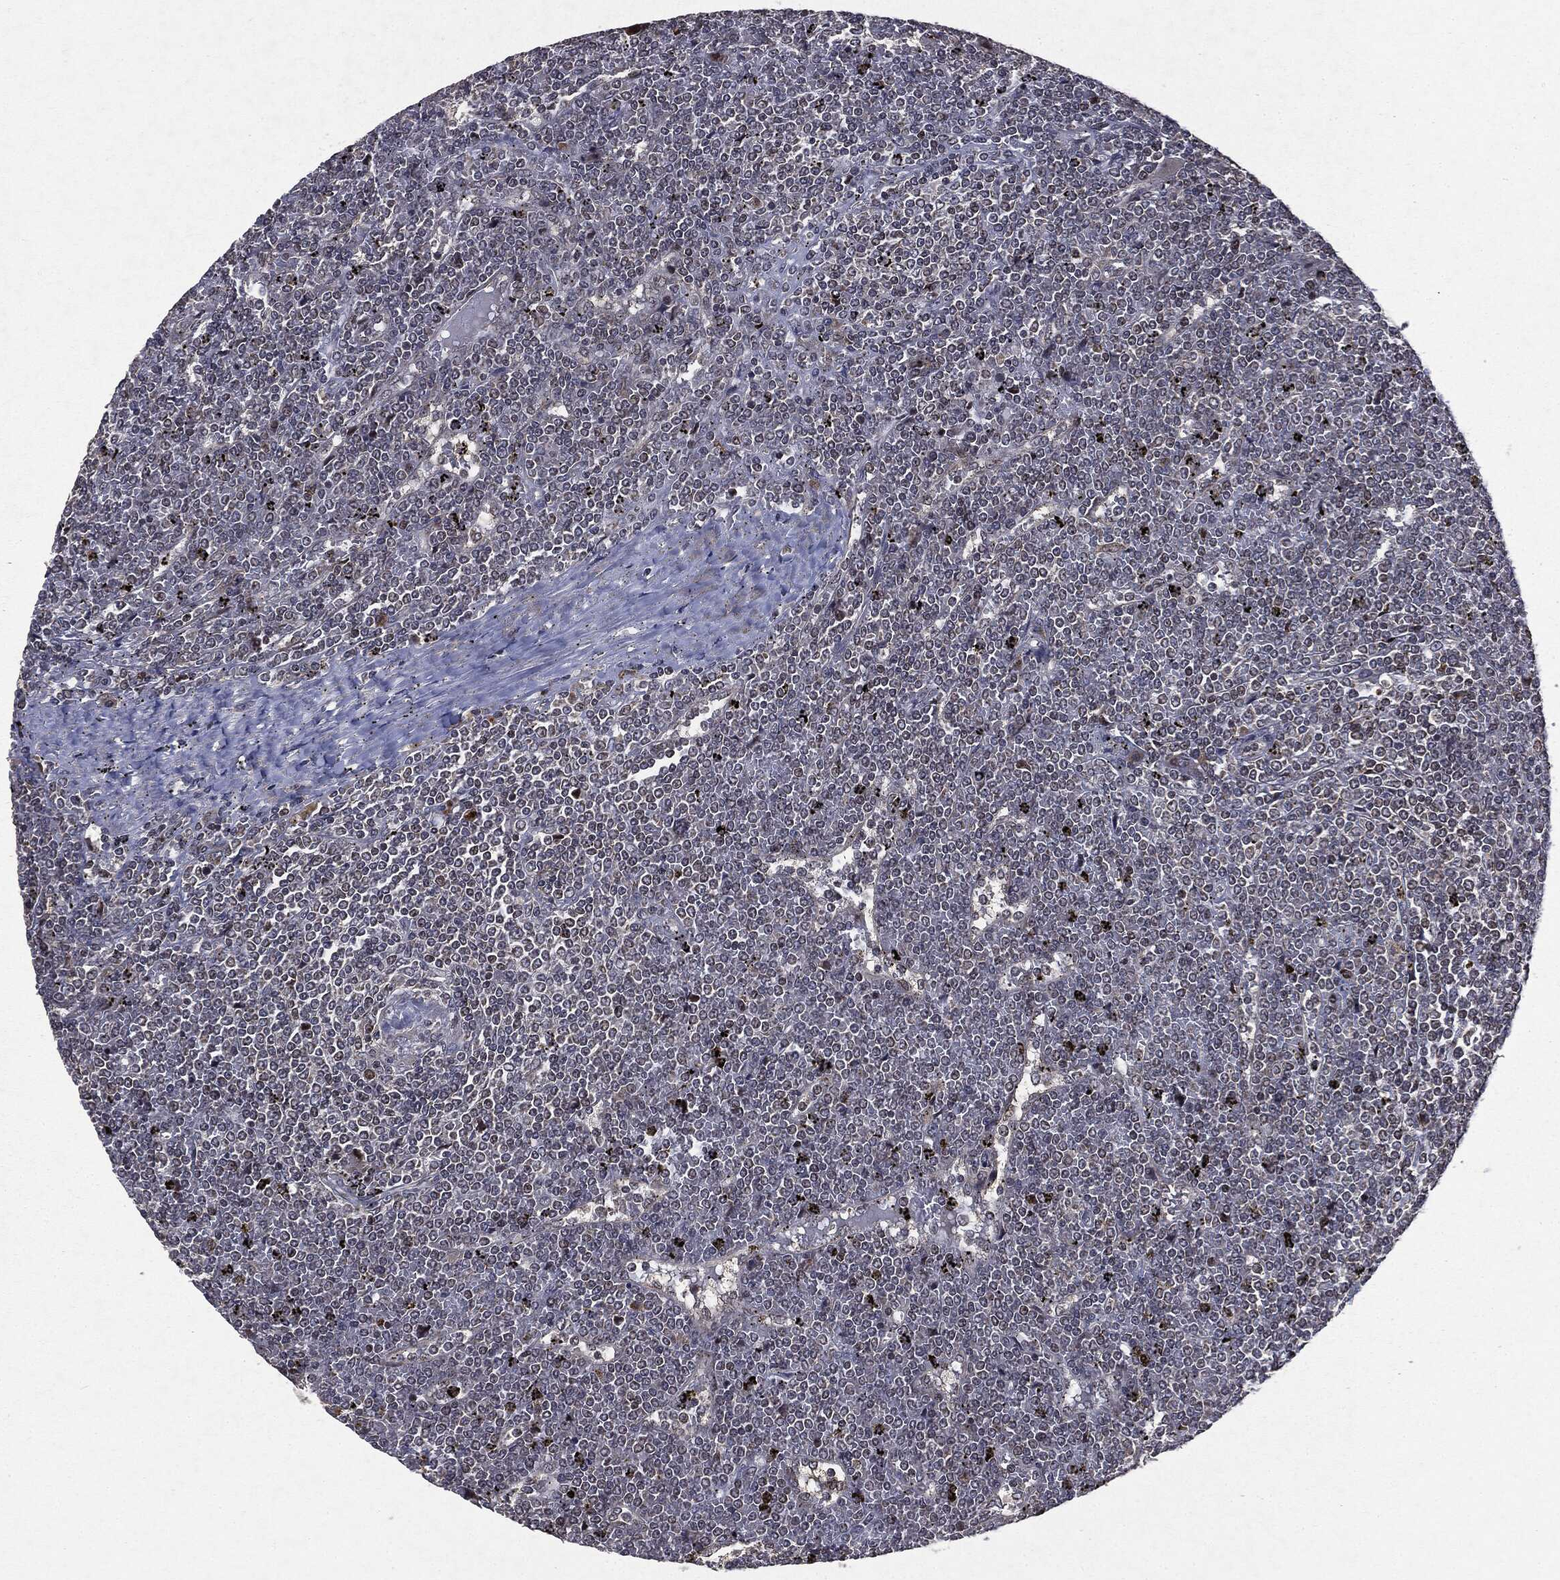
{"staining": {"intensity": "negative", "quantity": "none", "location": "none"}, "tissue": "lymphoma", "cell_type": "Tumor cells", "image_type": "cancer", "snomed": [{"axis": "morphology", "description": "Malignant lymphoma, non-Hodgkin's type, Low grade"}, {"axis": "topography", "description": "Spleen"}], "caption": "Tumor cells are negative for brown protein staining in low-grade malignant lymphoma, non-Hodgkin's type. (DAB (3,3'-diaminobenzidine) IHC visualized using brightfield microscopy, high magnification).", "gene": "PLPPR2", "patient": {"sex": "female", "age": 19}}